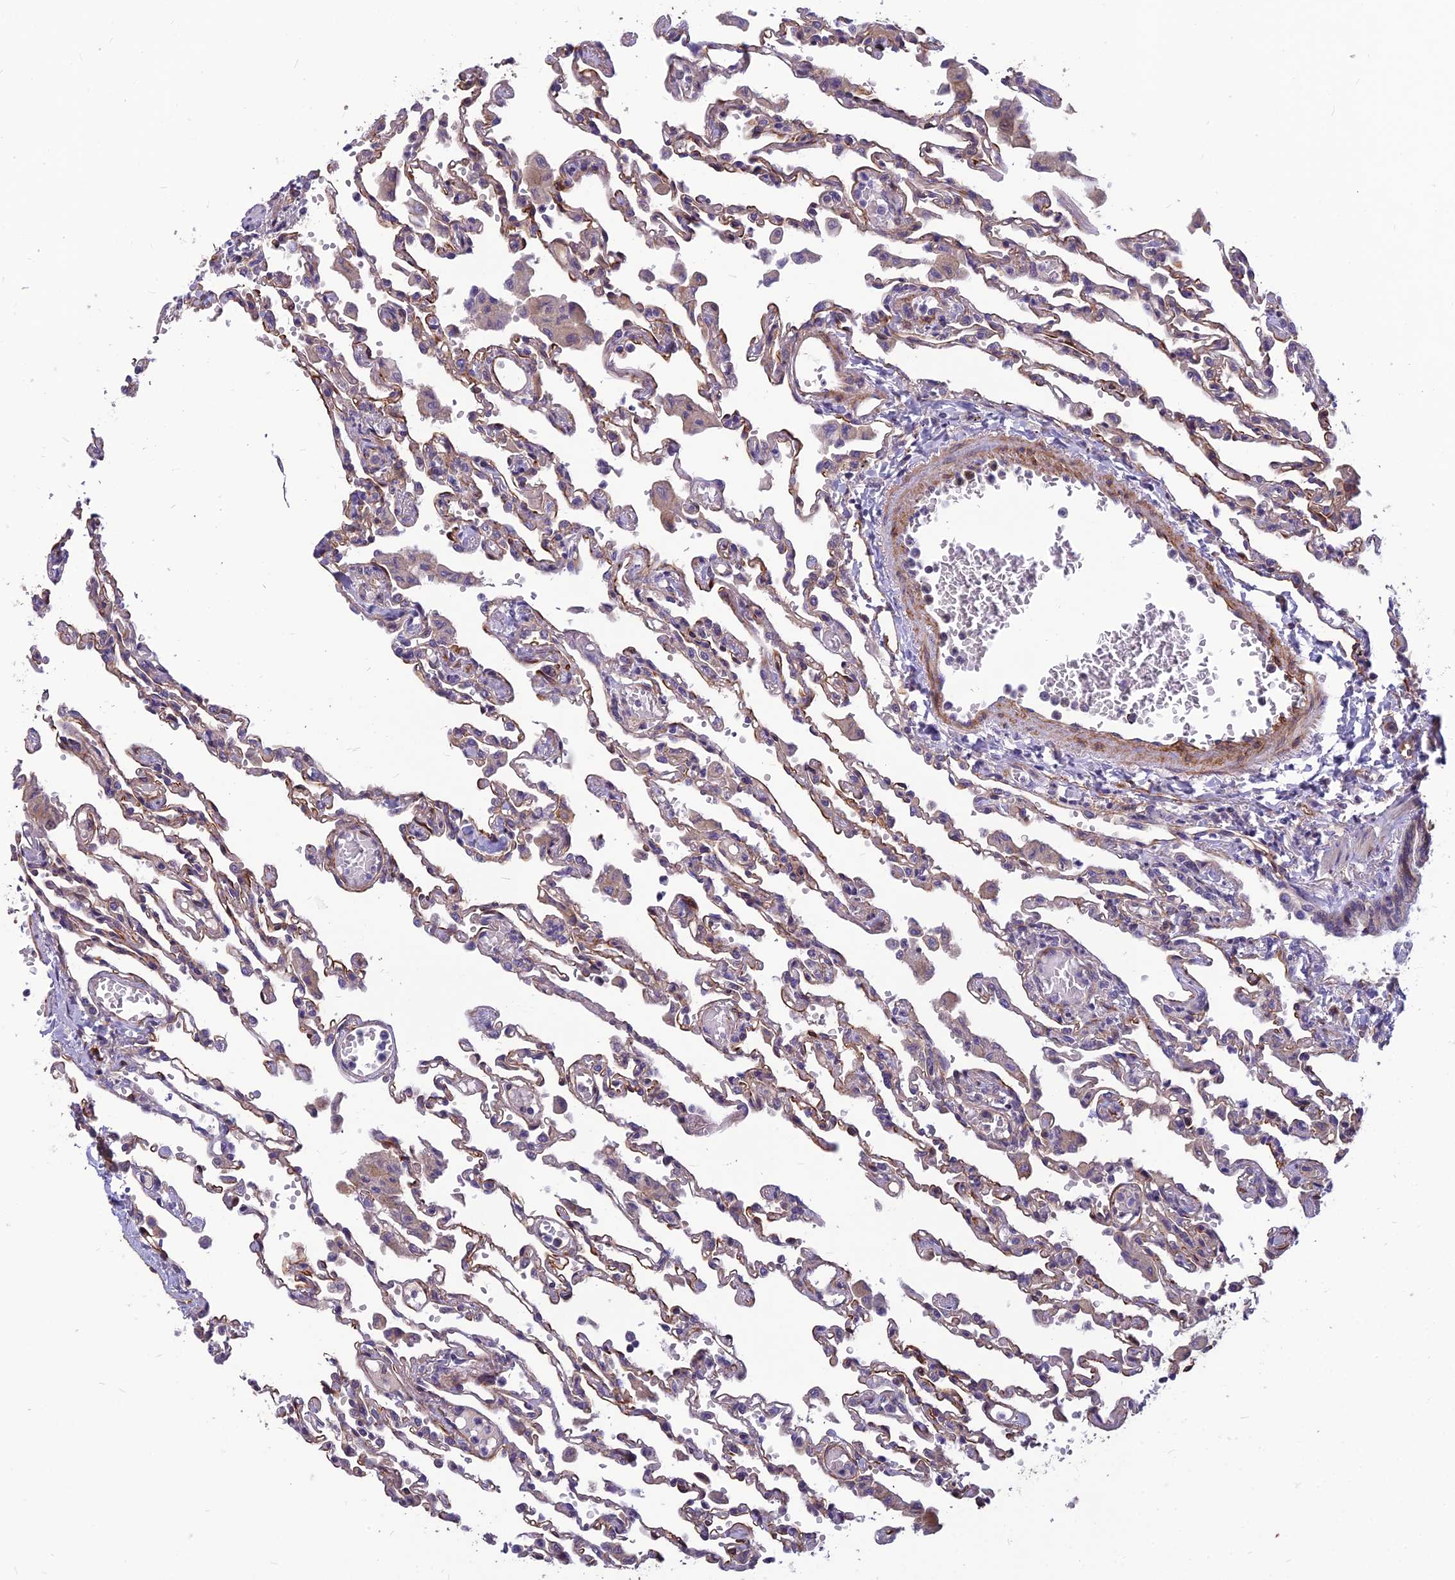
{"staining": {"intensity": "weak", "quantity": "25%-75%", "location": "cytoplasmic/membranous"}, "tissue": "lung", "cell_type": "Alveolar cells", "image_type": "normal", "snomed": [{"axis": "morphology", "description": "Normal tissue, NOS"}, {"axis": "topography", "description": "Bronchus"}, {"axis": "topography", "description": "Lung"}], "caption": "Immunohistochemistry (IHC) (DAB (3,3'-diaminobenzidine)) staining of benign human lung exhibits weak cytoplasmic/membranous protein positivity in approximately 25%-75% of alveolar cells. Using DAB (brown) and hematoxylin (blue) stains, captured at high magnification using brightfield microscopy.", "gene": "TSPAN15", "patient": {"sex": "female", "age": 49}}